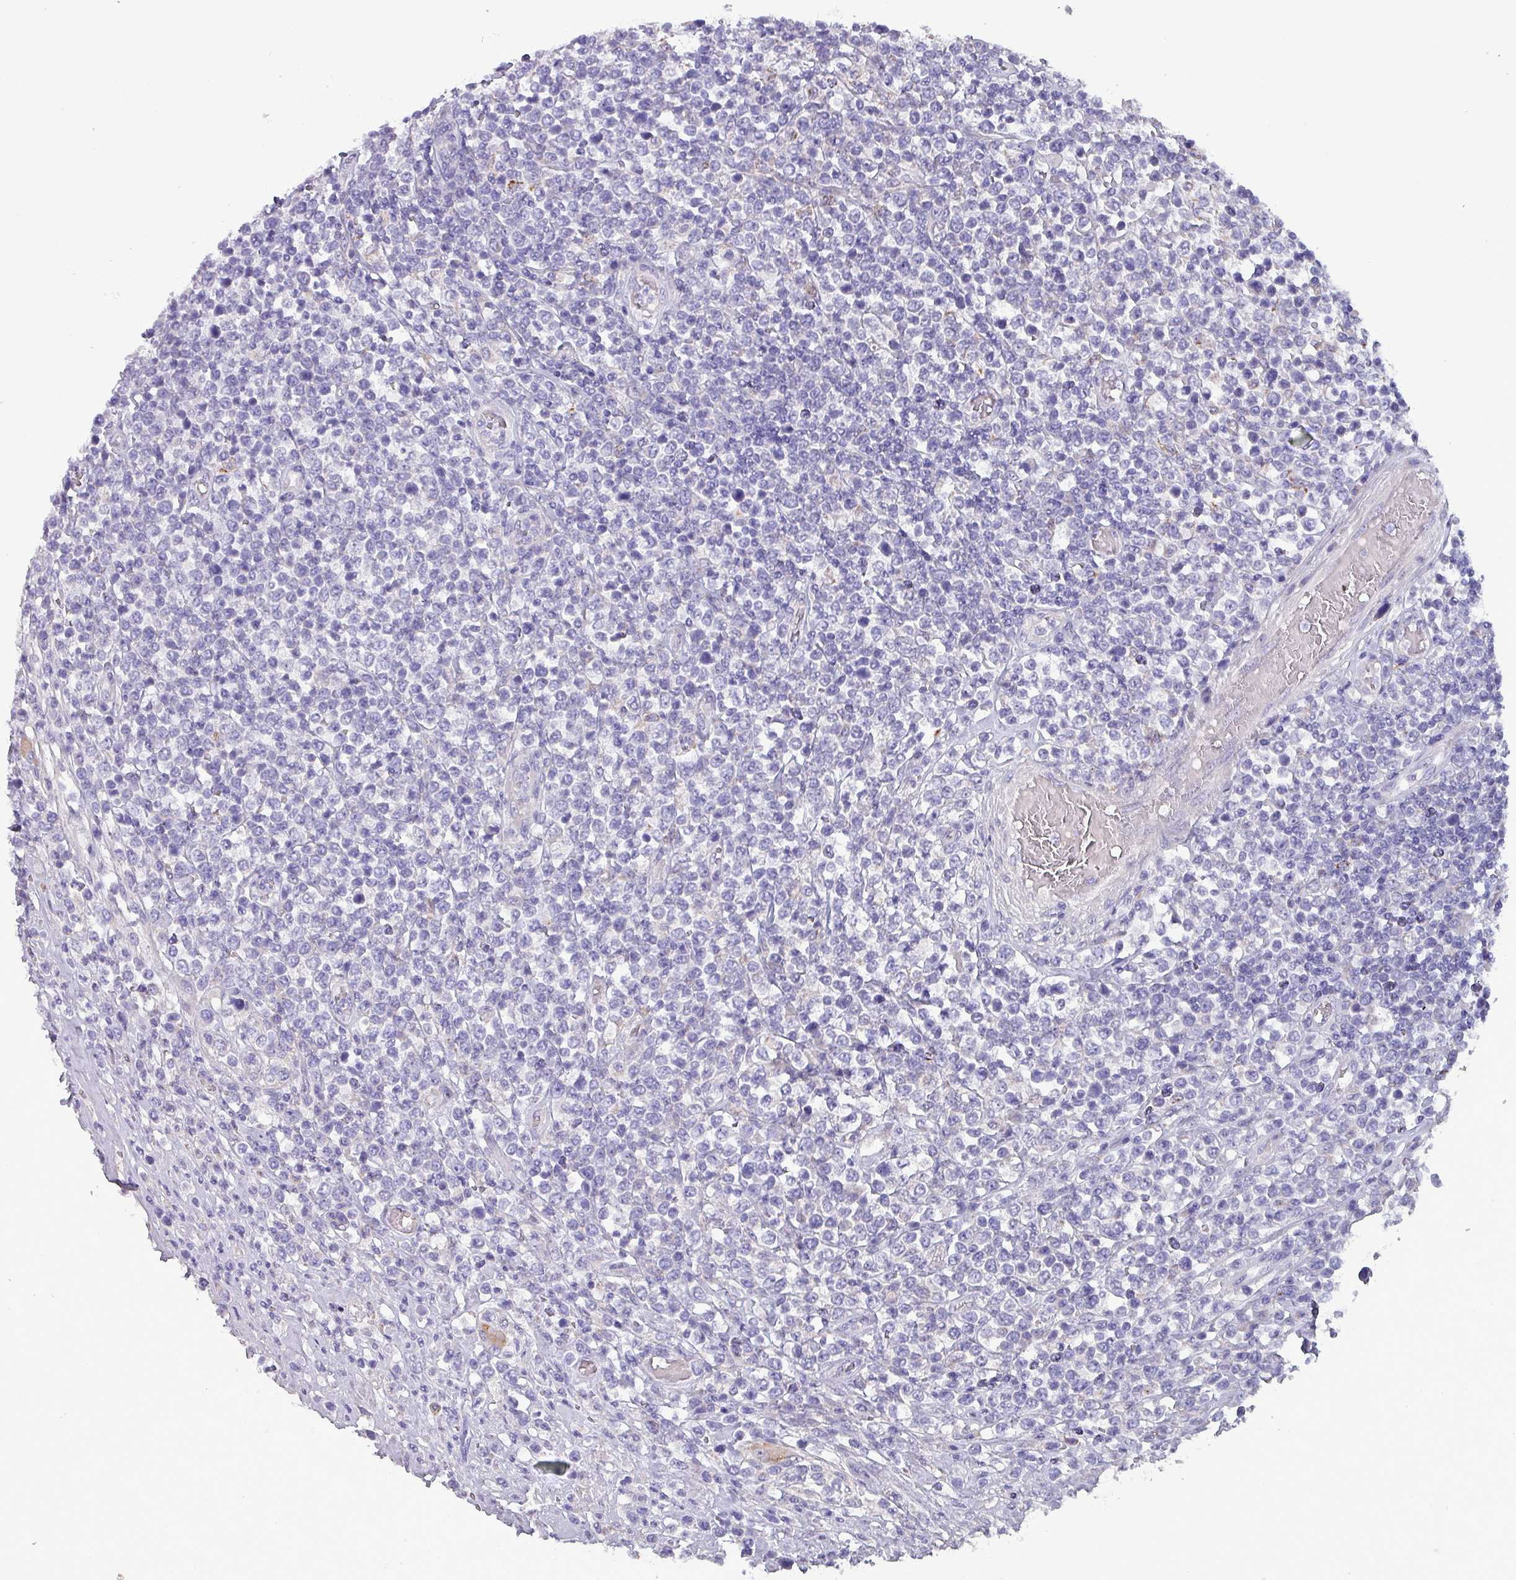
{"staining": {"intensity": "negative", "quantity": "none", "location": "none"}, "tissue": "lymphoma", "cell_type": "Tumor cells", "image_type": "cancer", "snomed": [{"axis": "morphology", "description": "Malignant lymphoma, non-Hodgkin's type, High grade"}, {"axis": "topography", "description": "Soft tissue"}], "caption": "Tumor cells are negative for protein expression in human malignant lymphoma, non-Hodgkin's type (high-grade).", "gene": "HSD3B7", "patient": {"sex": "female", "age": 56}}